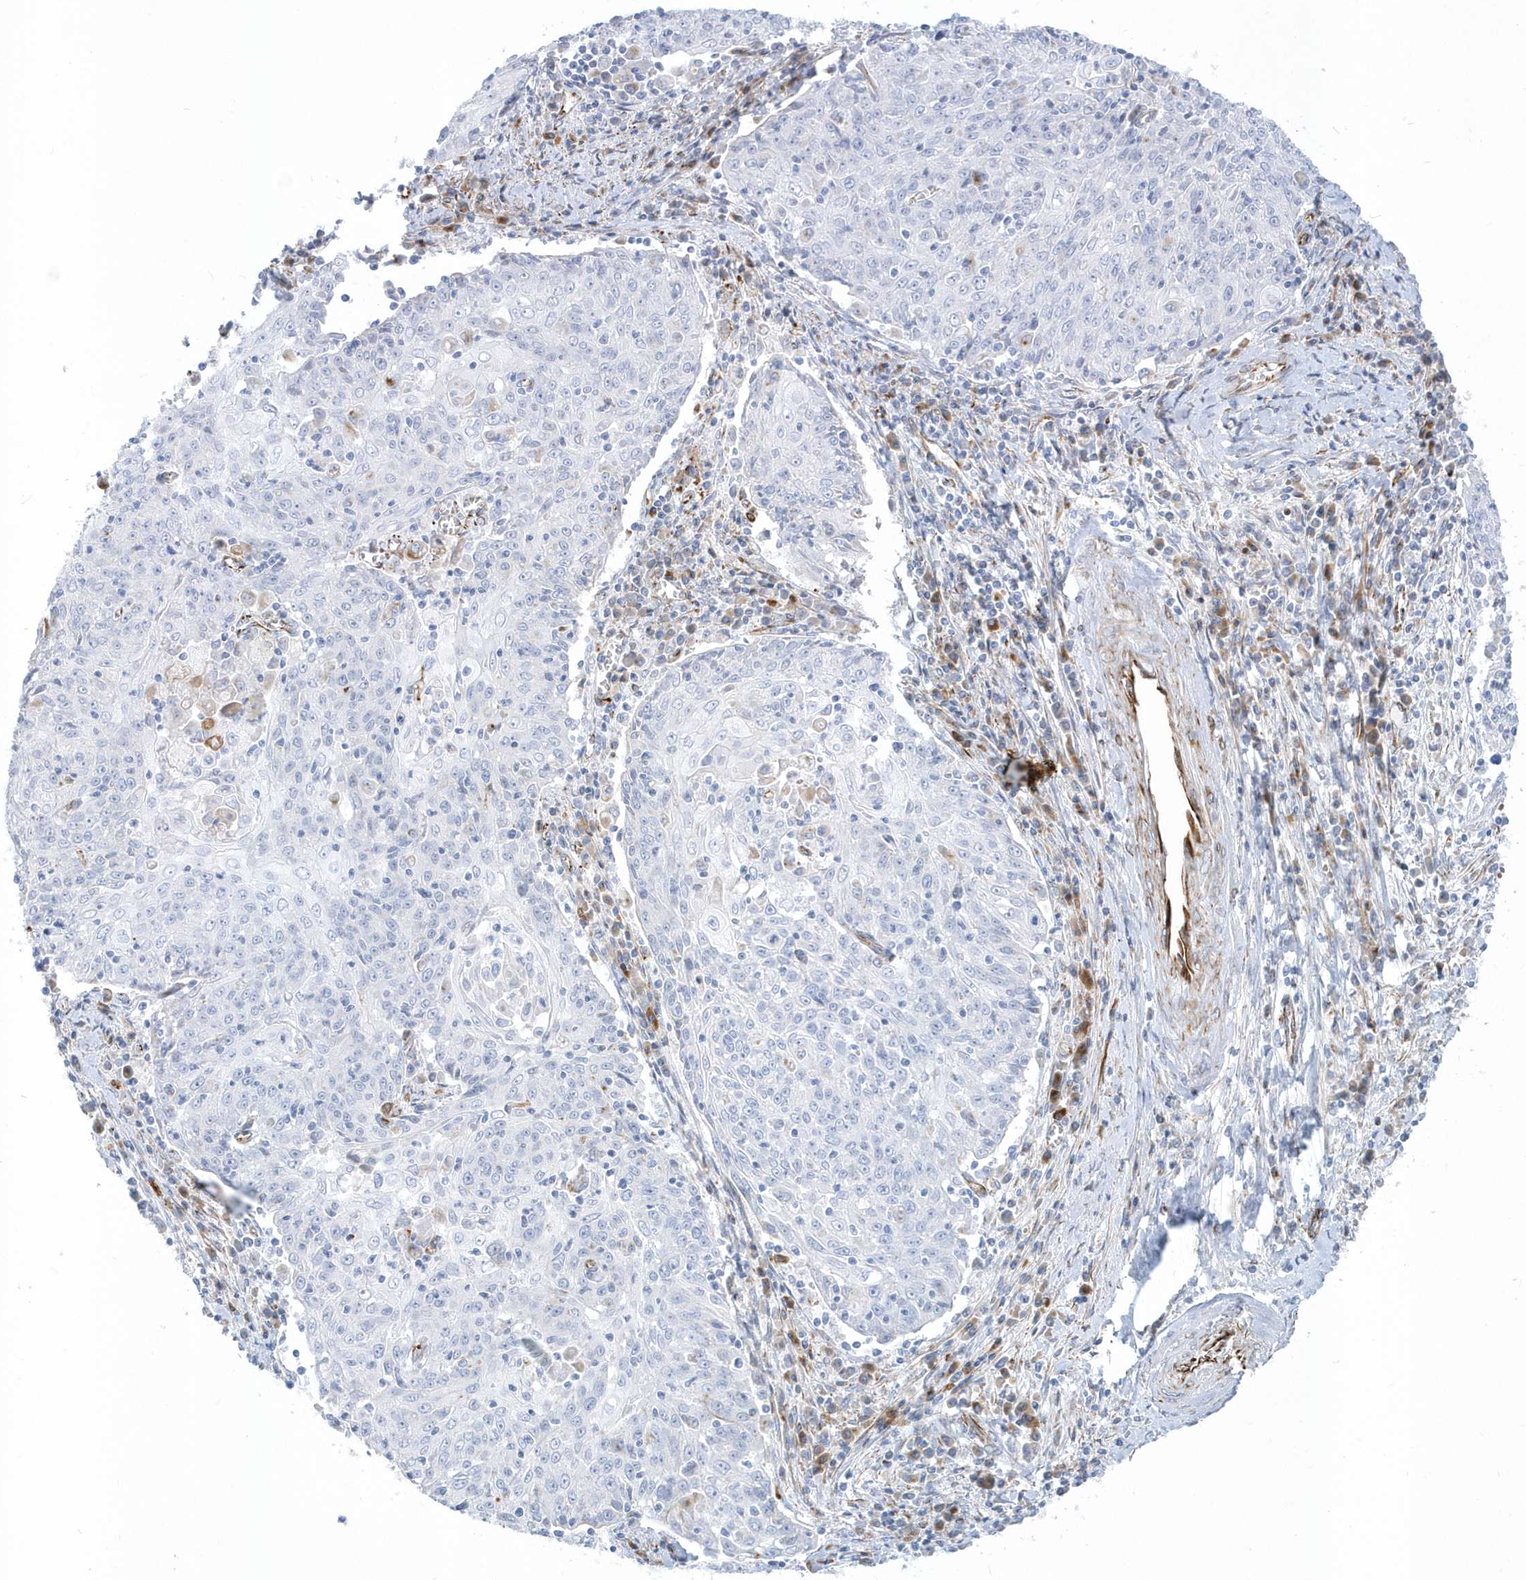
{"staining": {"intensity": "negative", "quantity": "none", "location": "none"}, "tissue": "cervical cancer", "cell_type": "Tumor cells", "image_type": "cancer", "snomed": [{"axis": "morphology", "description": "Squamous cell carcinoma, NOS"}, {"axis": "topography", "description": "Cervix"}], "caption": "Immunohistochemistry (IHC) image of neoplastic tissue: cervical squamous cell carcinoma stained with DAB (3,3'-diaminobenzidine) displays no significant protein expression in tumor cells.", "gene": "PPIL6", "patient": {"sex": "female", "age": 48}}